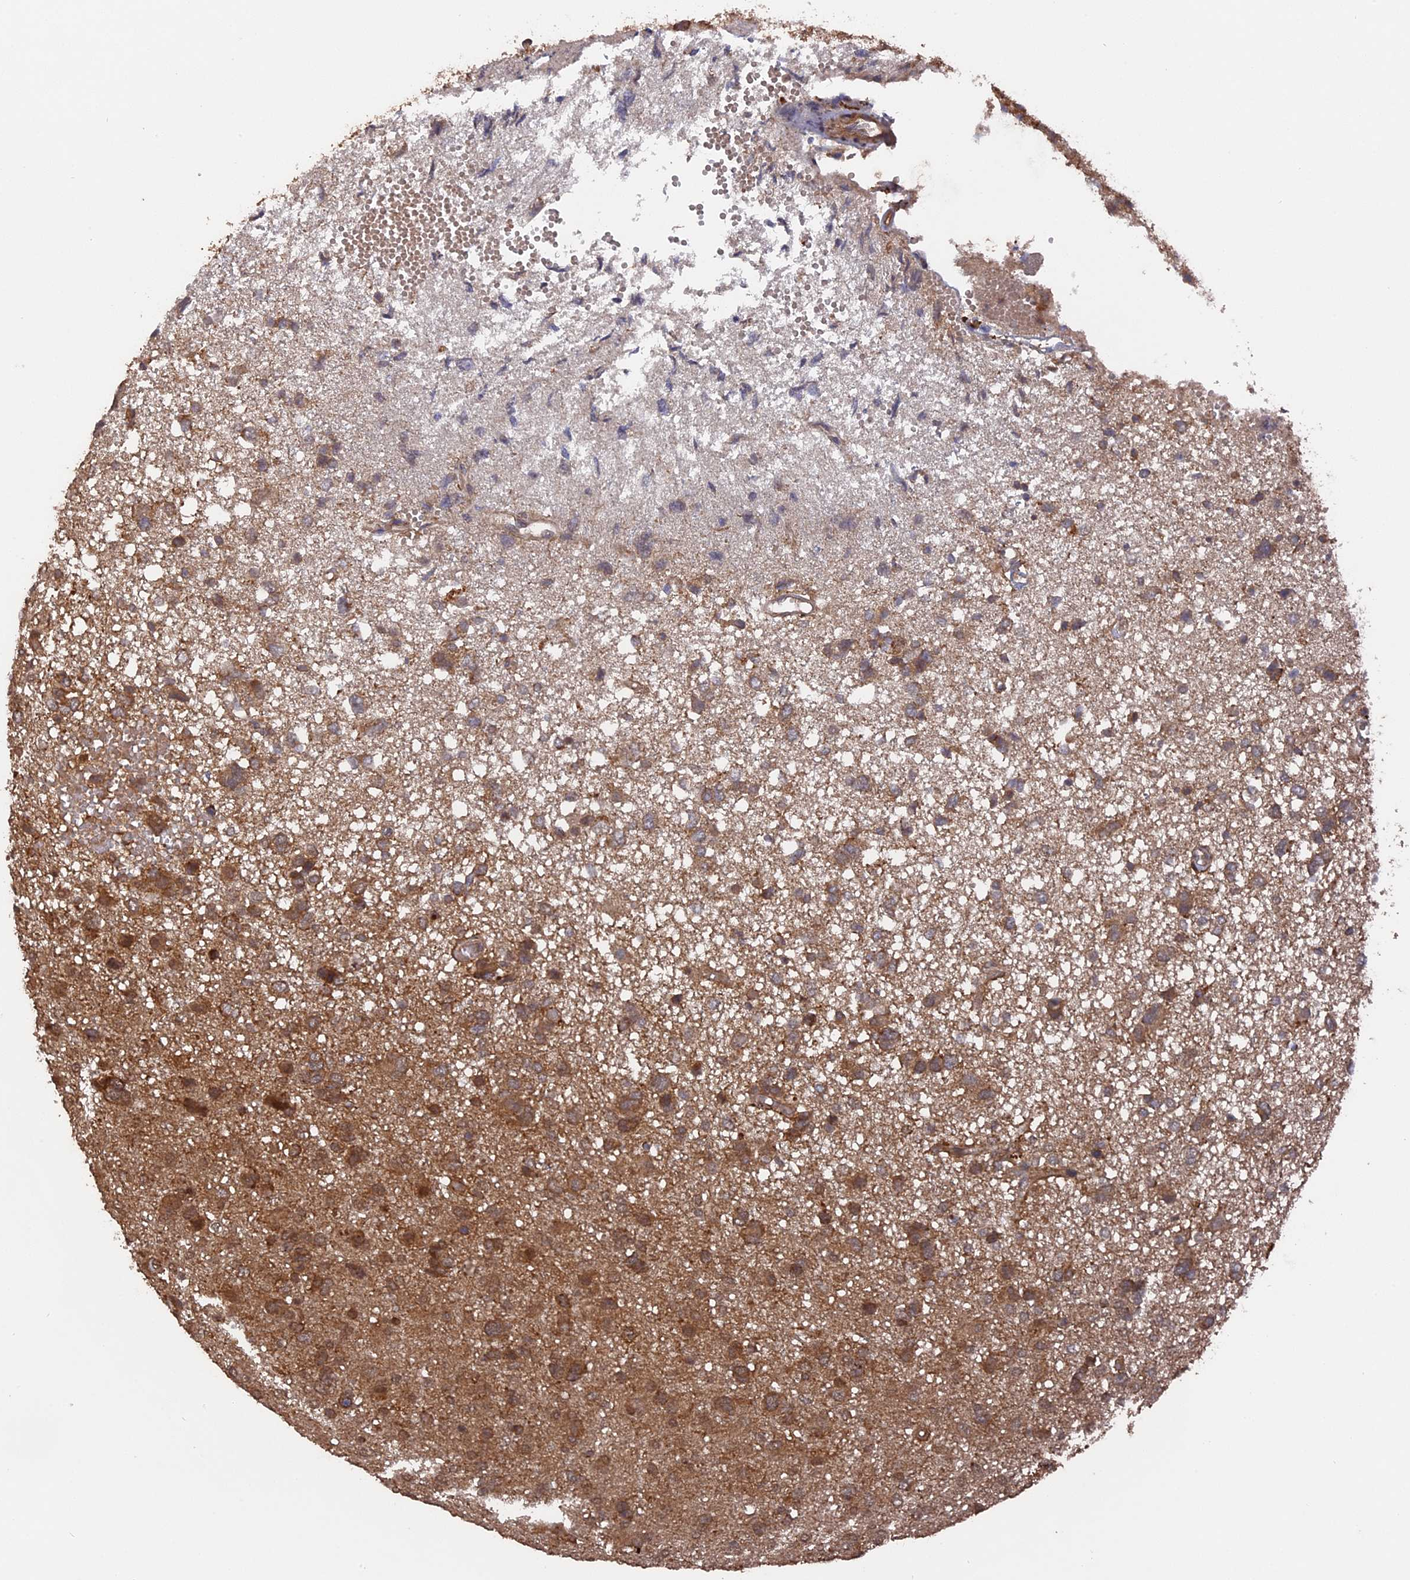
{"staining": {"intensity": "moderate", "quantity": ">75%", "location": "cytoplasmic/membranous"}, "tissue": "glioma", "cell_type": "Tumor cells", "image_type": "cancer", "snomed": [{"axis": "morphology", "description": "Glioma, malignant, High grade"}, {"axis": "topography", "description": "Brain"}], "caption": "This micrograph shows glioma stained with immunohistochemistry to label a protein in brown. The cytoplasmic/membranous of tumor cells show moderate positivity for the protein. Nuclei are counter-stained blue.", "gene": "TELO2", "patient": {"sex": "female", "age": 59}}